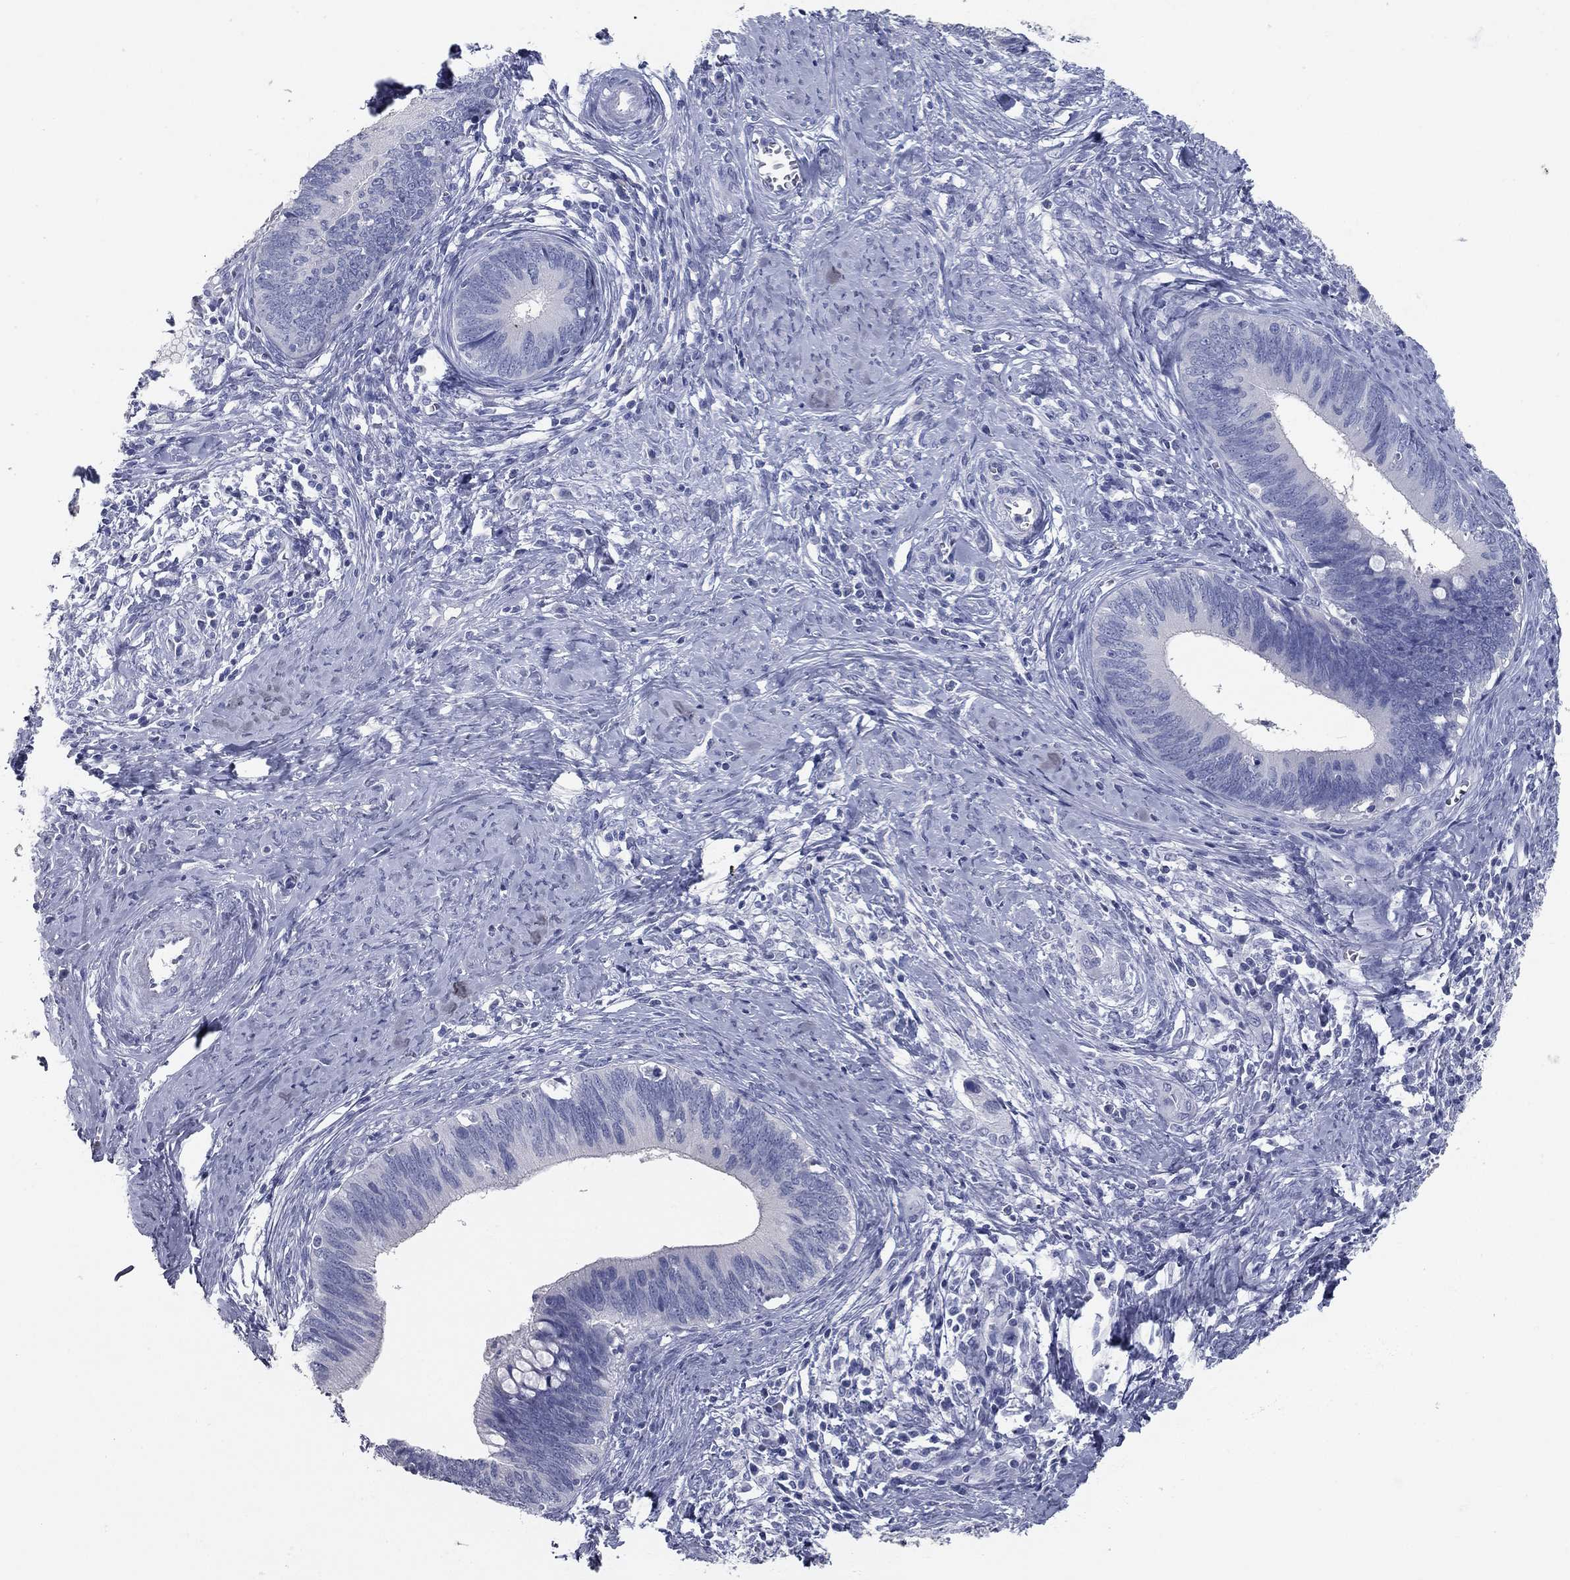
{"staining": {"intensity": "negative", "quantity": "none", "location": "none"}, "tissue": "cervical cancer", "cell_type": "Tumor cells", "image_type": "cancer", "snomed": [{"axis": "morphology", "description": "Adenocarcinoma, NOS"}, {"axis": "topography", "description": "Cervix"}], "caption": "An immunohistochemistry micrograph of cervical cancer (adenocarcinoma) is shown. There is no staining in tumor cells of cervical cancer (adenocarcinoma).", "gene": "TAC1", "patient": {"sex": "female", "age": 42}}